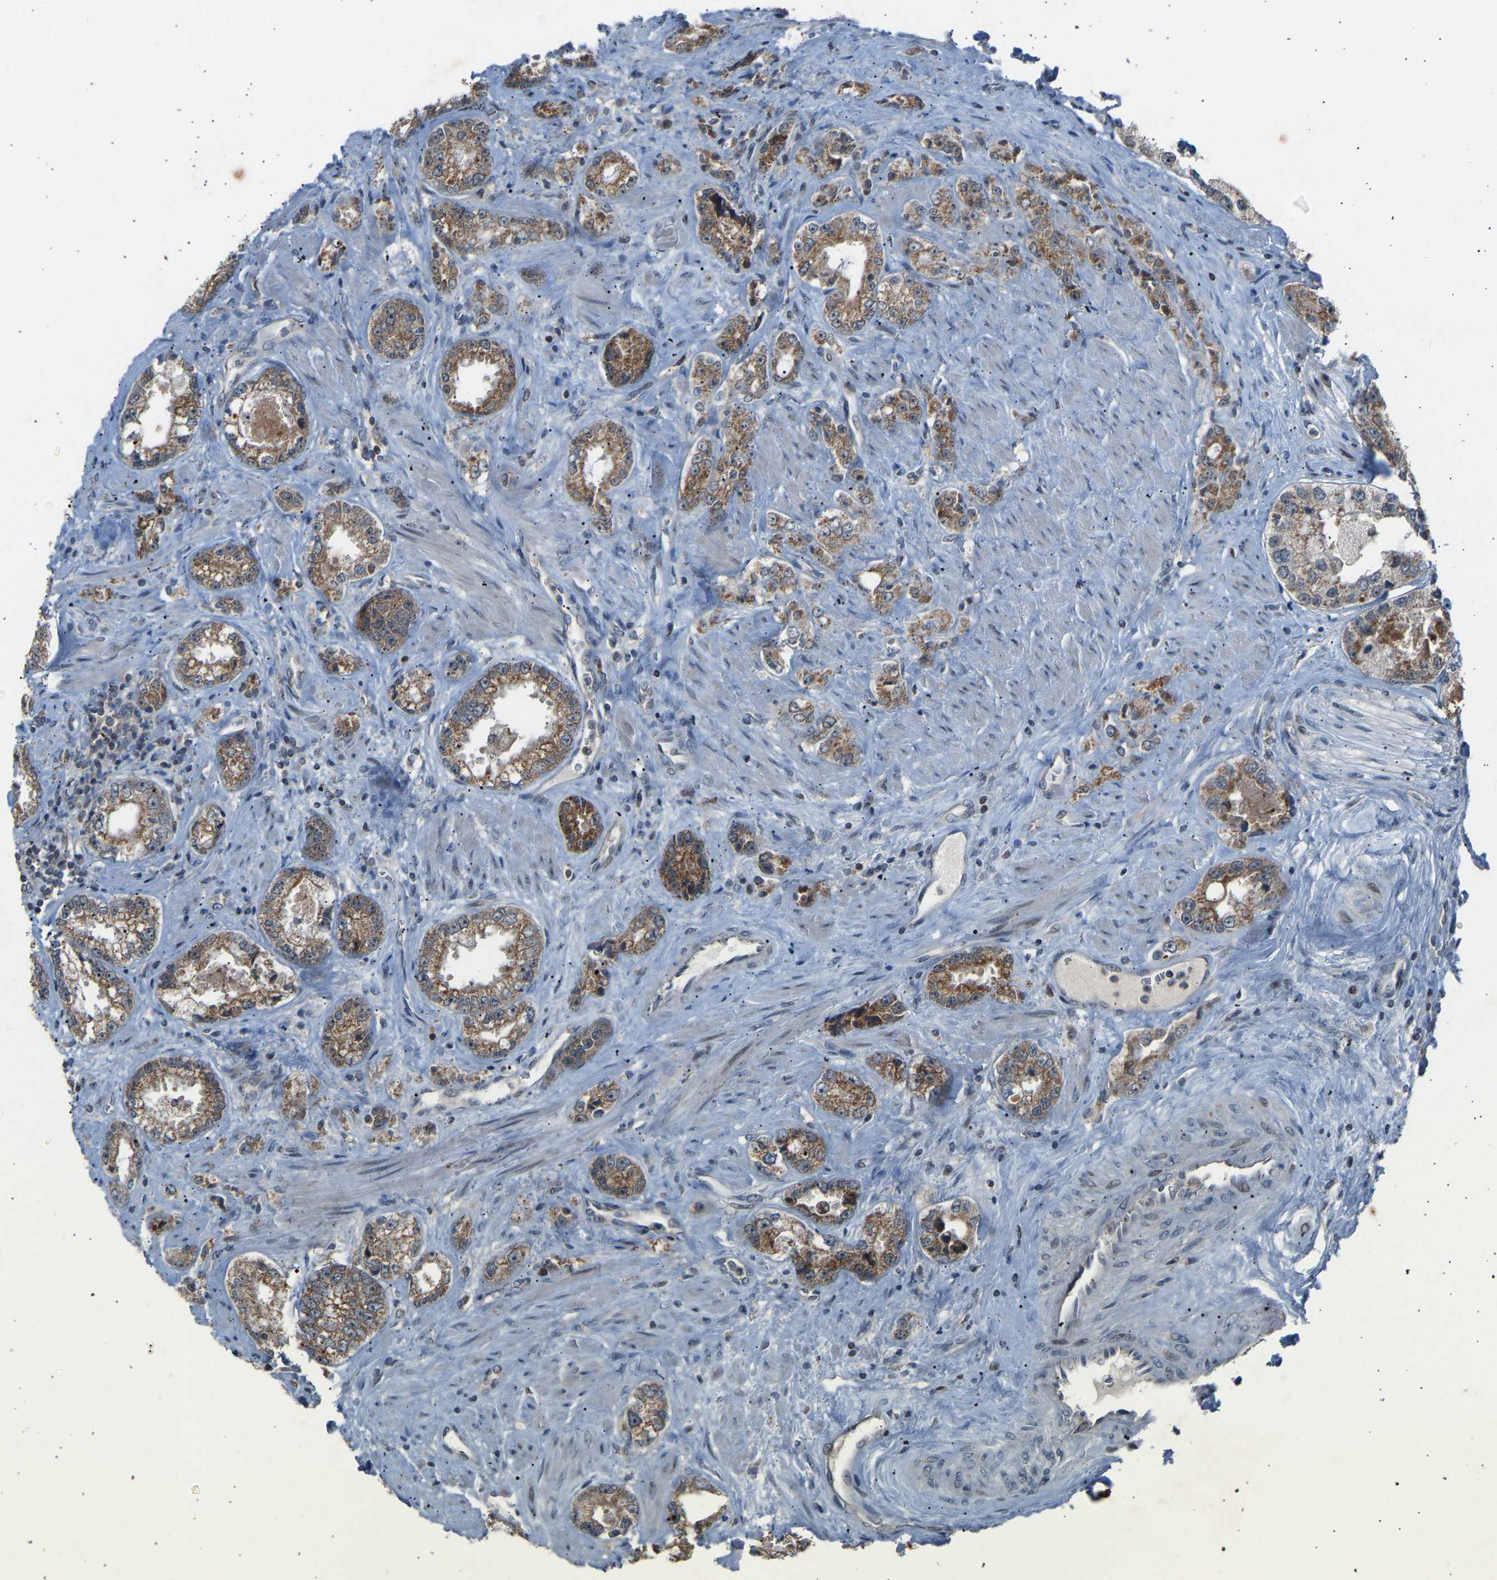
{"staining": {"intensity": "moderate", "quantity": "25%-75%", "location": "cytoplasmic/membranous"}, "tissue": "prostate cancer", "cell_type": "Tumor cells", "image_type": "cancer", "snomed": [{"axis": "morphology", "description": "Adenocarcinoma, High grade"}, {"axis": "topography", "description": "Prostate"}], "caption": "Brown immunohistochemical staining in prostate cancer (adenocarcinoma (high-grade)) displays moderate cytoplasmic/membranous positivity in approximately 25%-75% of tumor cells. The protein is stained brown, and the nuclei are stained in blue (DAB IHC with brightfield microscopy, high magnification).", "gene": "SLIRP", "patient": {"sex": "male", "age": 61}}